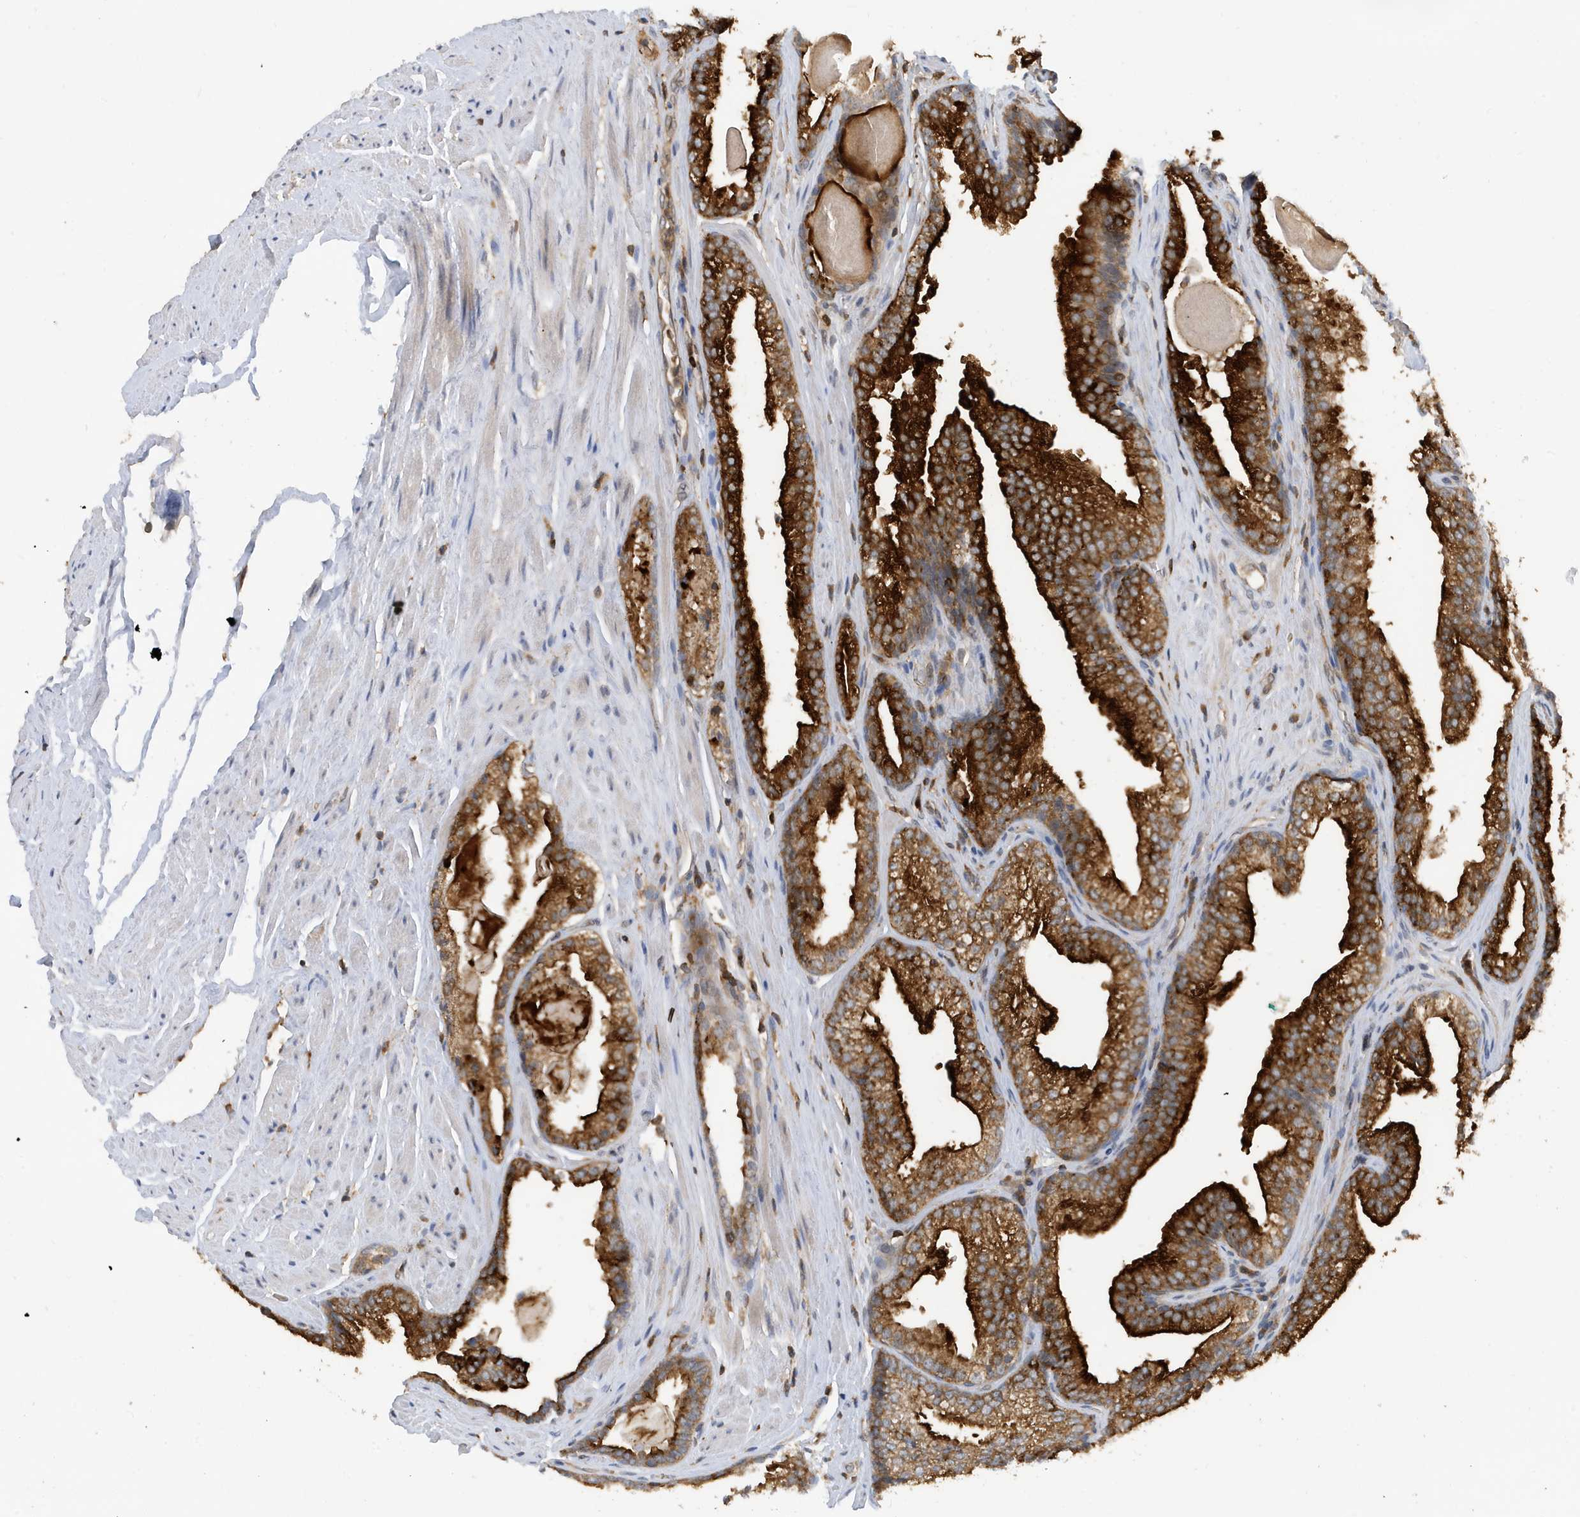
{"staining": {"intensity": "strong", "quantity": ">75%", "location": "cytoplasmic/membranous"}, "tissue": "prostate cancer", "cell_type": "Tumor cells", "image_type": "cancer", "snomed": [{"axis": "morphology", "description": "Adenocarcinoma, High grade"}, {"axis": "topography", "description": "Prostate"}], "caption": "Immunohistochemical staining of human adenocarcinoma (high-grade) (prostate) demonstrates strong cytoplasmic/membranous protein expression in approximately >75% of tumor cells.", "gene": "NSUN3", "patient": {"sex": "male", "age": 63}}